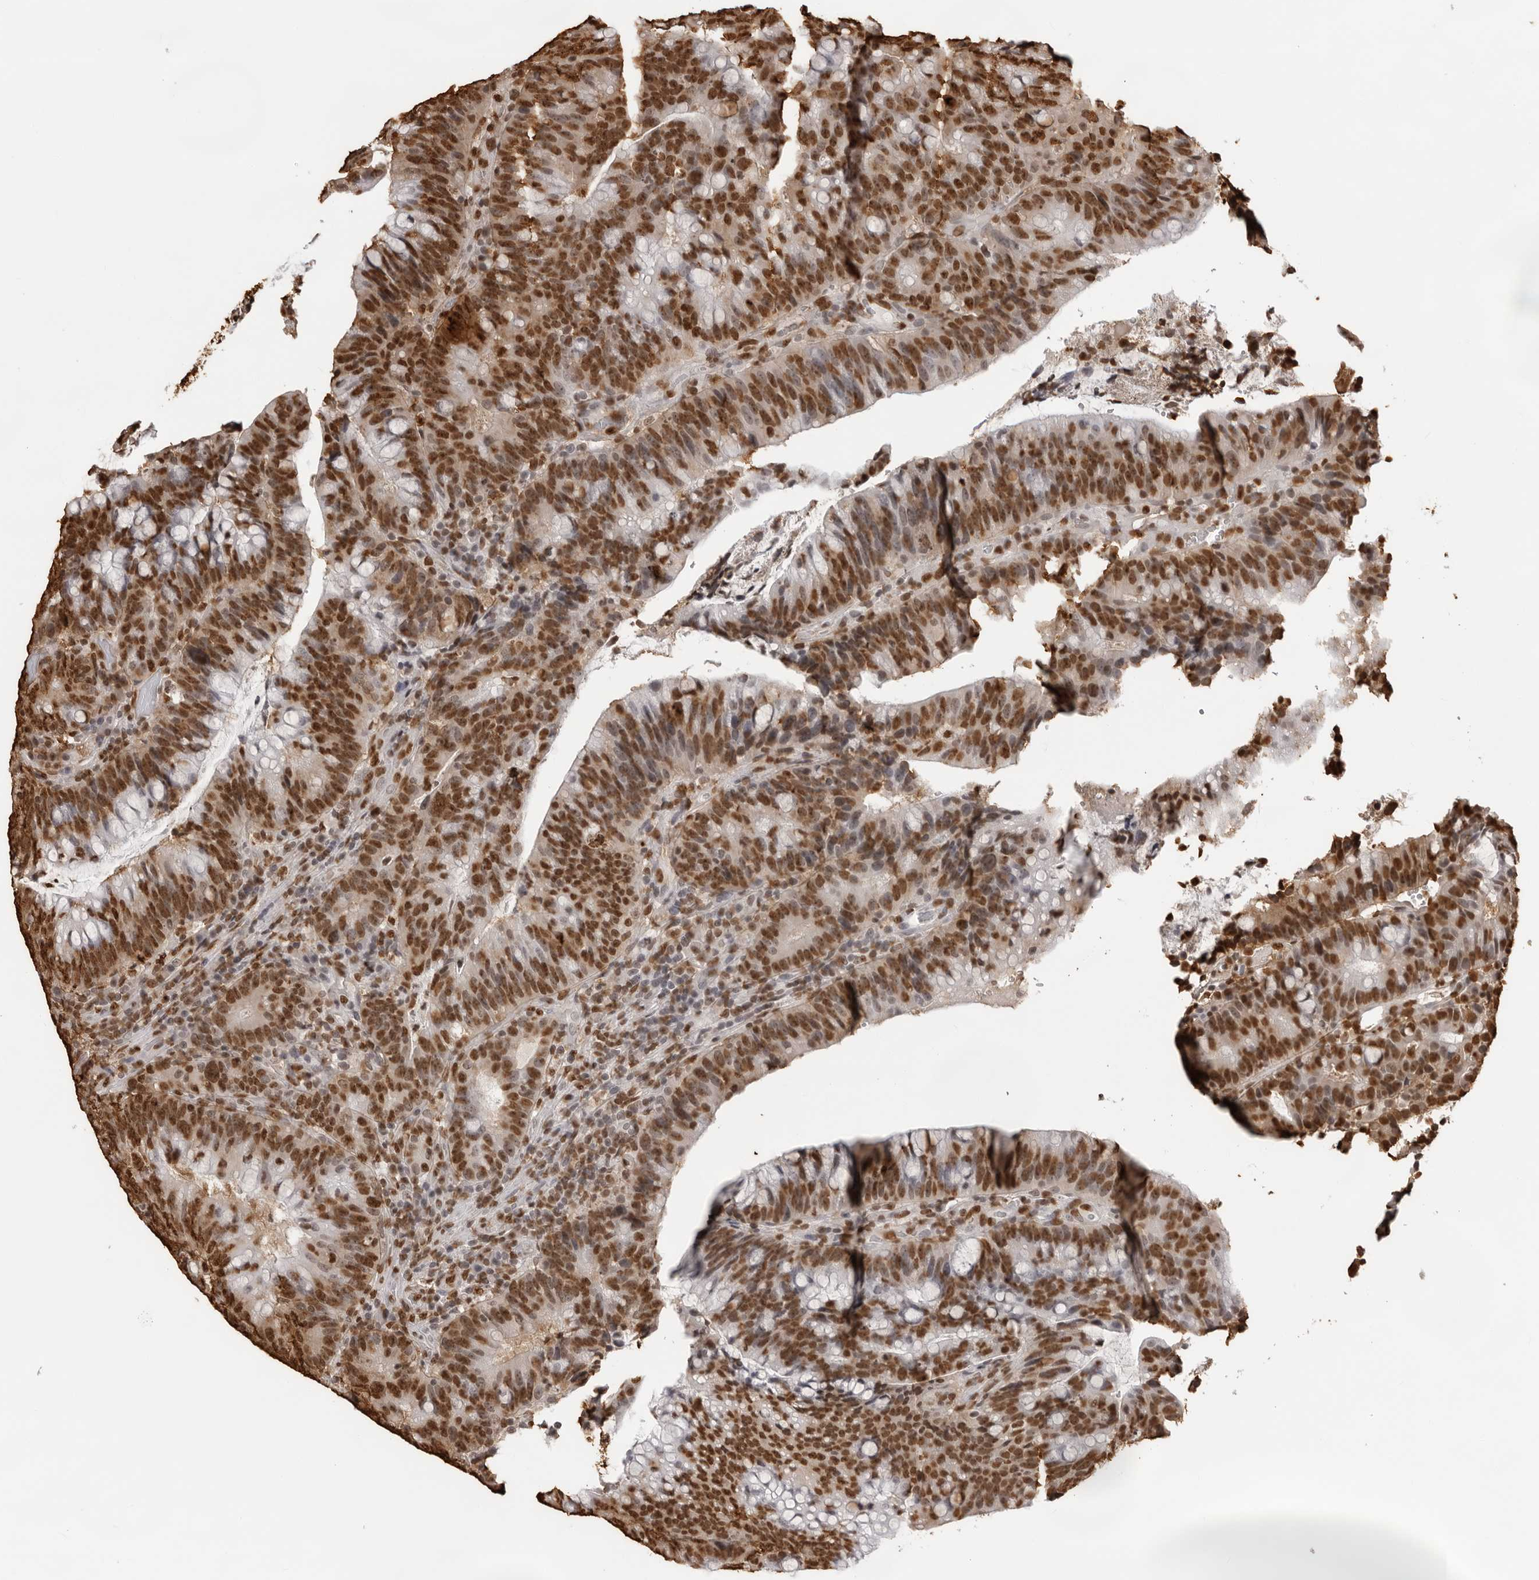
{"staining": {"intensity": "strong", "quantity": ">75%", "location": "nuclear"}, "tissue": "colorectal cancer", "cell_type": "Tumor cells", "image_type": "cancer", "snomed": [{"axis": "morphology", "description": "Adenocarcinoma, NOS"}, {"axis": "topography", "description": "Colon"}], "caption": "Strong nuclear protein expression is present in about >75% of tumor cells in colorectal cancer (adenocarcinoma).", "gene": "ZFP91", "patient": {"sex": "female", "age": 66}}